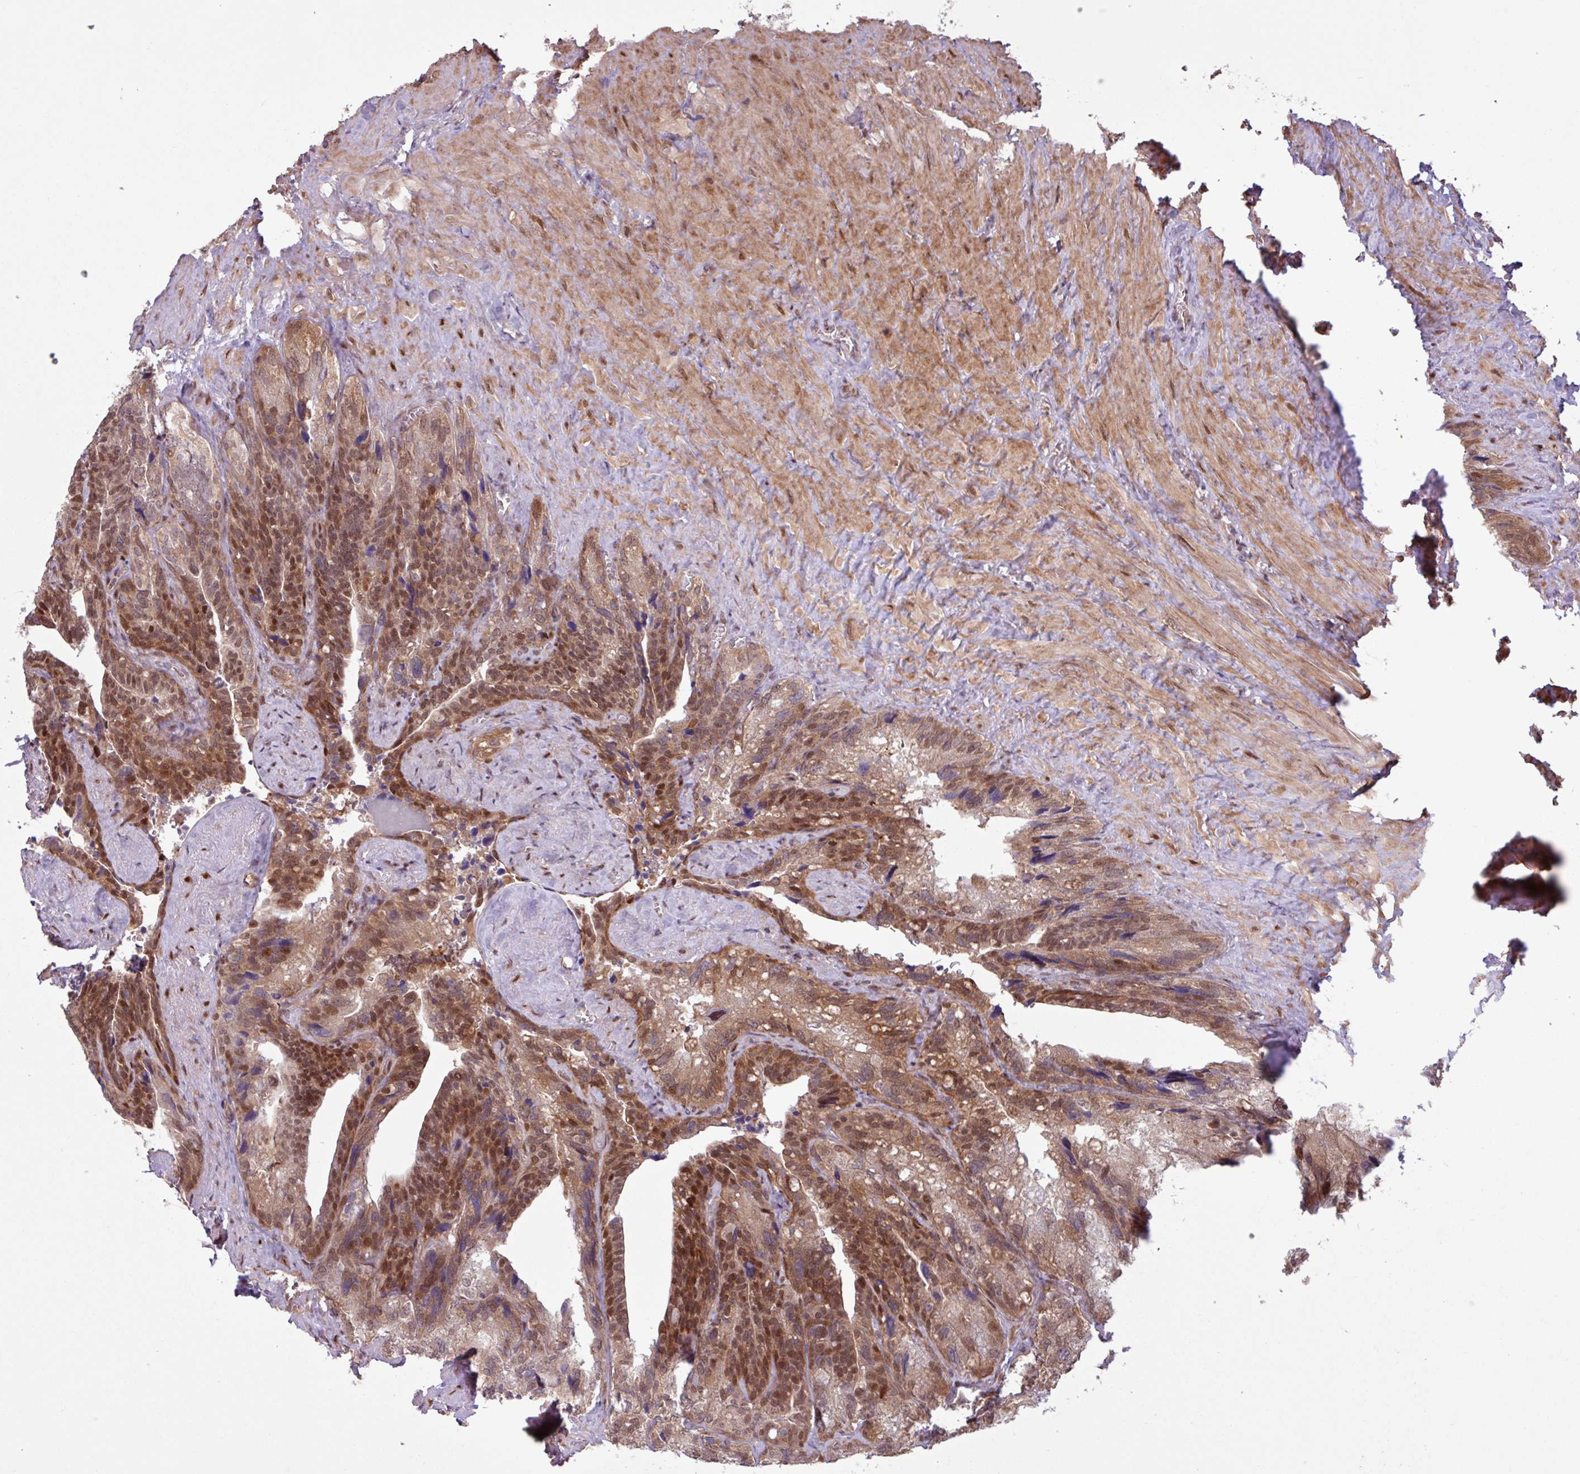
{"staining": {"intensity": "strong", "quantity": "25%-75%", "location": "cytoplasmic/membranous,nuclear"}, "tissue": "seminal vesicle", "cell_type": "Glandular cells", "image_type": "normal", "snomed": [{"axis": "morphology", "description": "Normal tissue, NOS"}, {"axis": "topography", "description": "Seminal veicle"}], "caption": "A histopathology image showing strong cytoplasmic/membranous,nuclear positivity in about 25%-75% of glandular cells in normal seminal vesicle, as visualized by brown immunohistochemical staining.", "gene": "PDPR", "patient": {"sex": "male", "age": 68}}